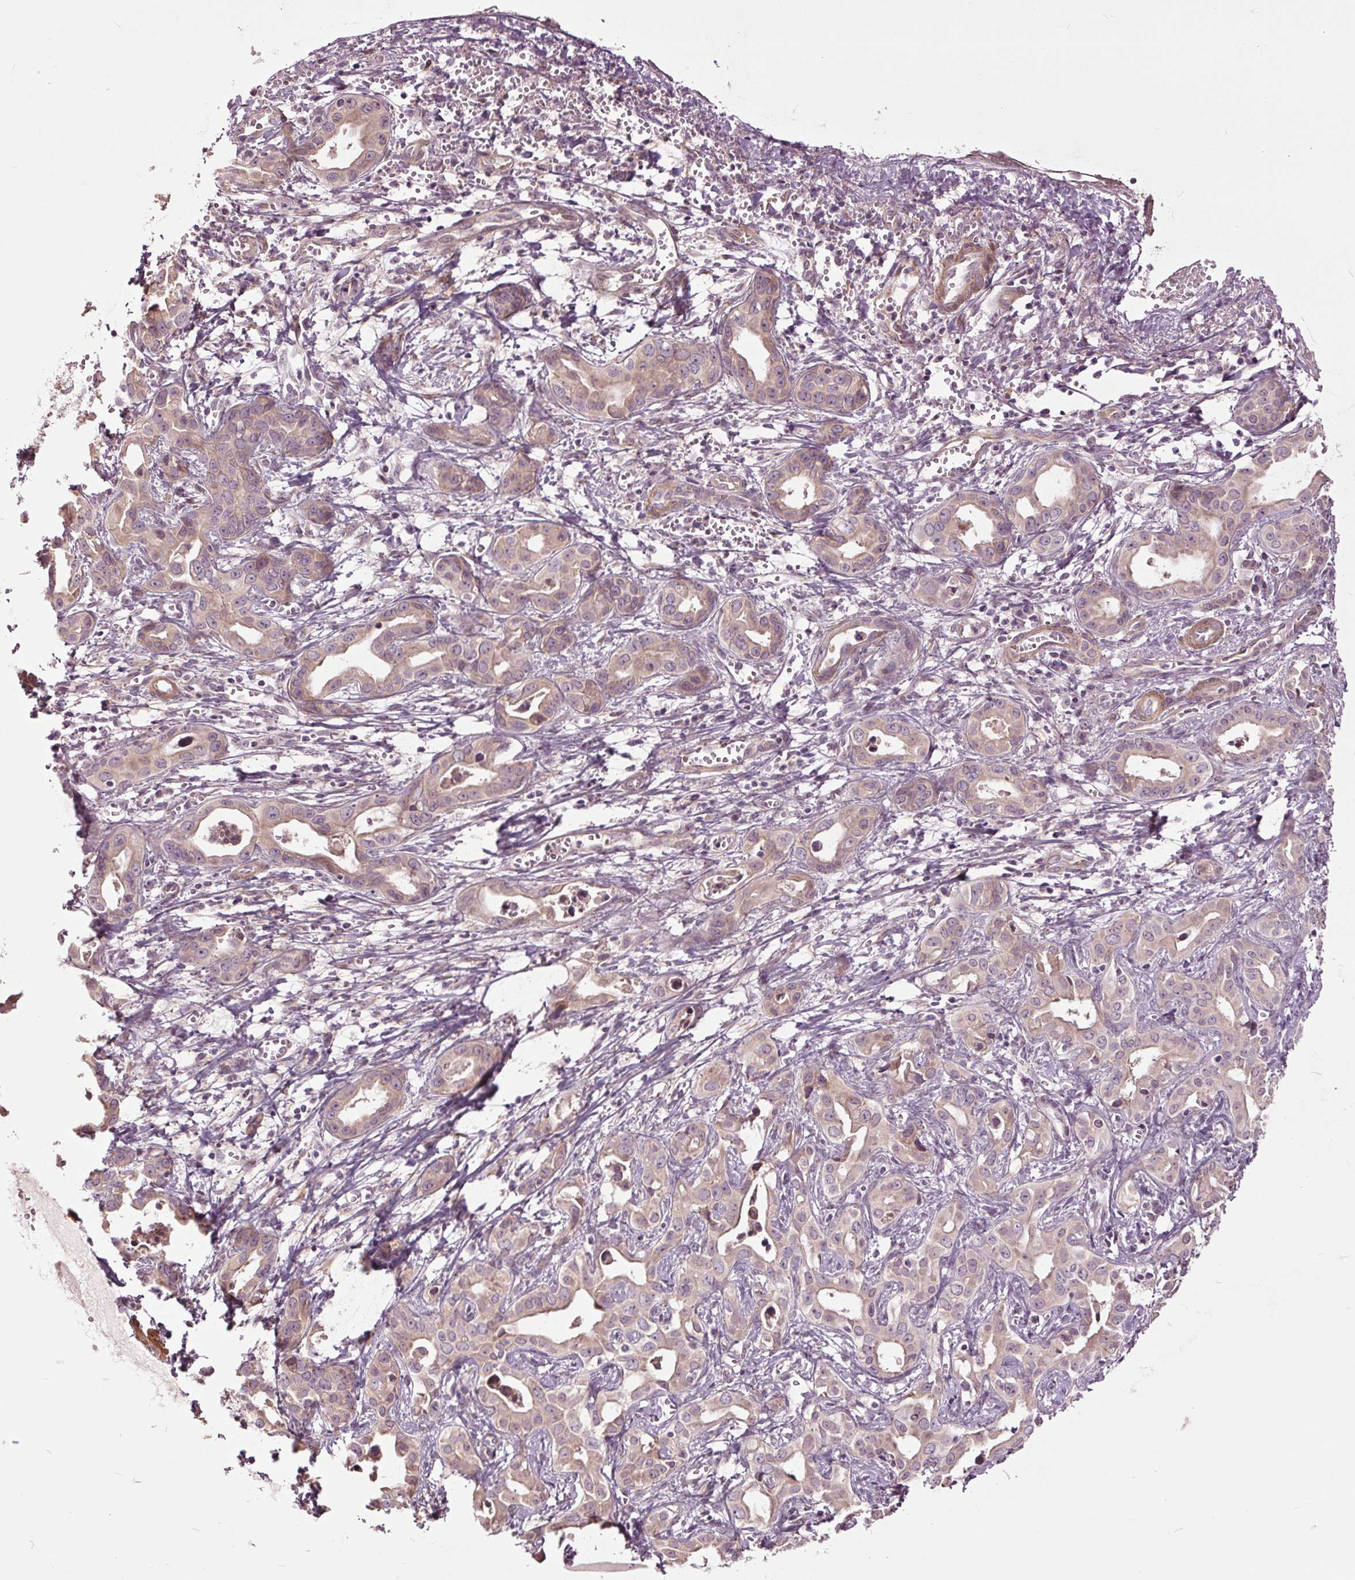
{"staining": {"intensity": "weak", "quantity": "<25%", "location": "cytoplasmic/membranous"}, "tissue": "liver cancer", "cell_type": "Tumor cells", "image_type": "cancer", "snomed": [{"axis": "morphology", "description": "Cholangiocarcinoma"}, {"axis": "topography", "description": "Liver"}], "caption": "Human liver cholangiocarcinoma stained for a protein using IHC exhibits no staining in tumor cells.", "gene": "HAUS5", "patient": {"sex": "female", "age": 65}}